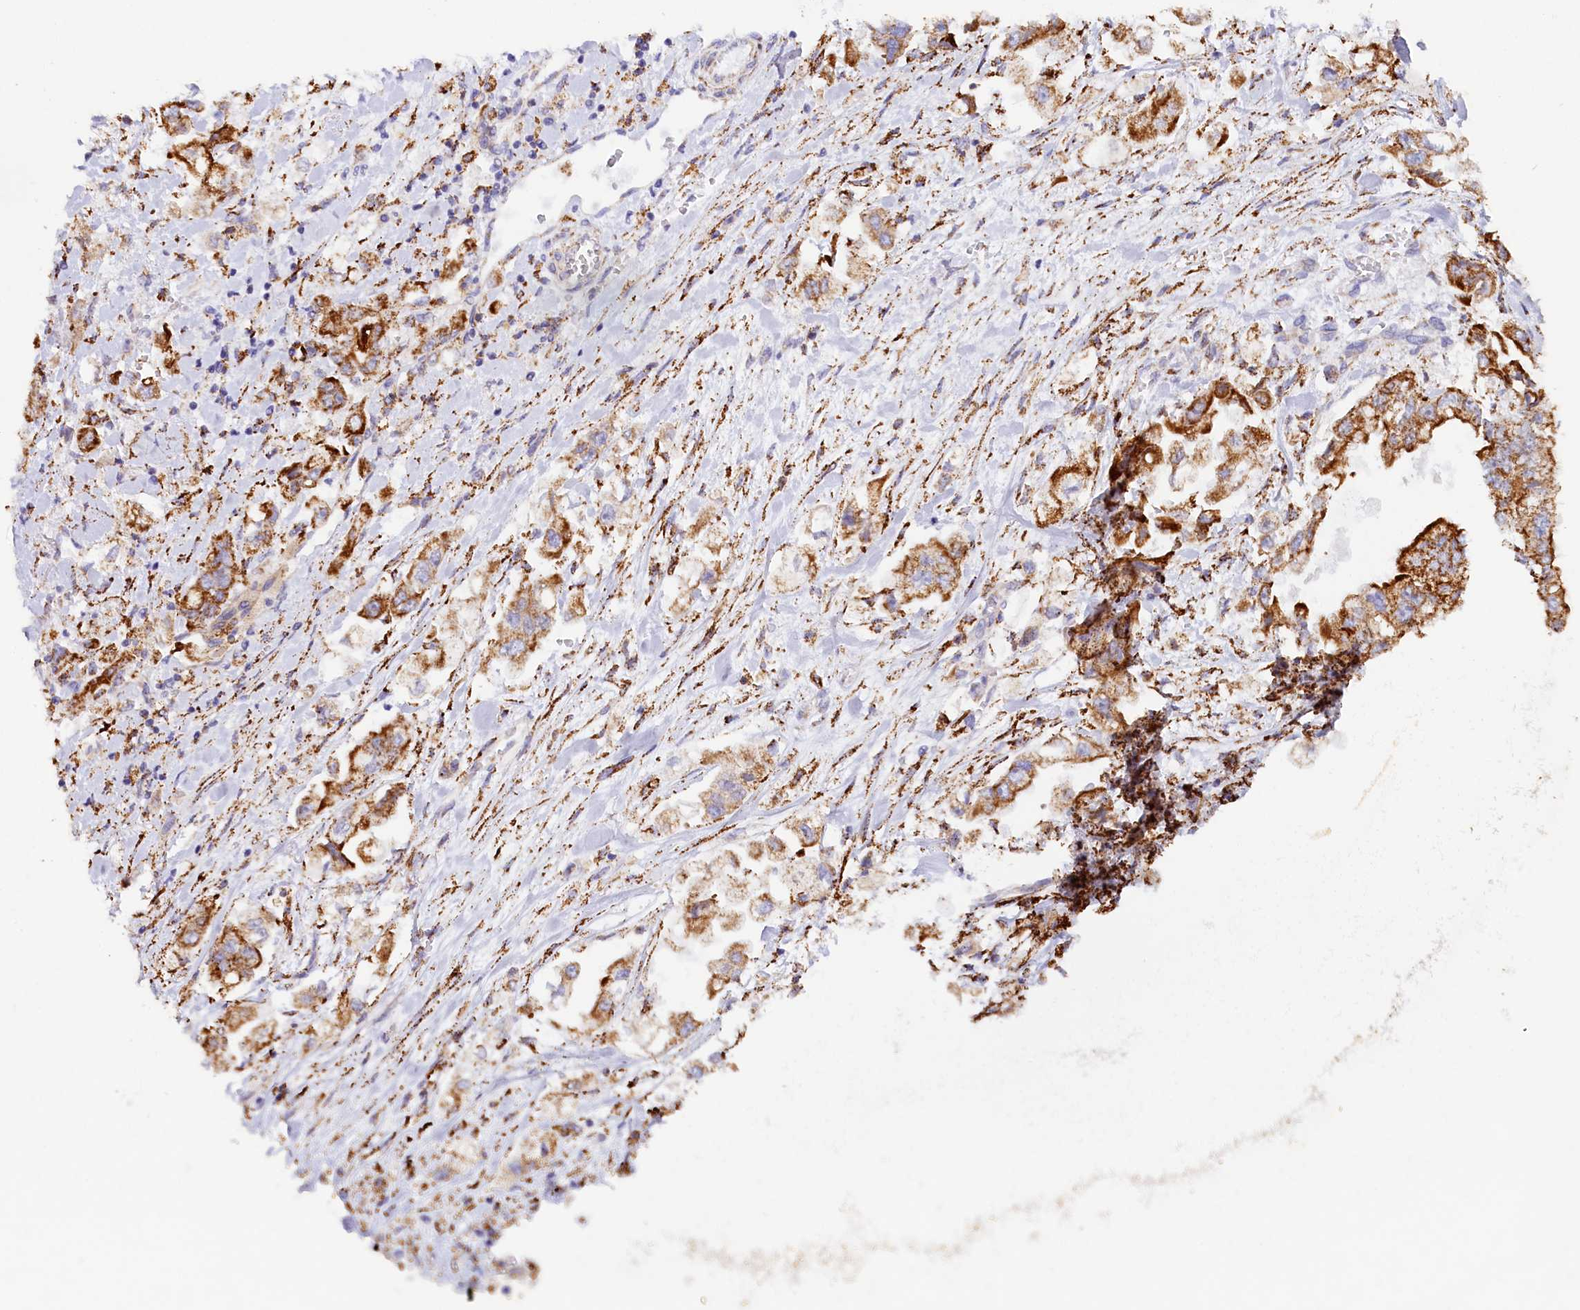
{"staining": {"intensity": "strong", "quantity": ">75%", "location": "cytoplasmic/membranous"}, "tissue": "stomach cancer", "cell_type": "Tumor cells", "image_type": "cancer", "snomed": [{"axis": "morphology", "description": "Adenocarcinoma, NOS"}, {"axis": "topography", "description": "Stomach"}], "caption": "Immunohistochemistry (IHC) photomicrograph of neoplastic tissue: human stomach cancer (adenocarcinoma) stained using immunohistochemistry (IHC) reveals high levels of strong protein expression localized specifically in the cytoplasmic/membranous of tumor cells, appearing as a cytoplasmic/membranous brown color.", "gene": "AKTIP", "patient": {"sex": "male", "age": 62}}